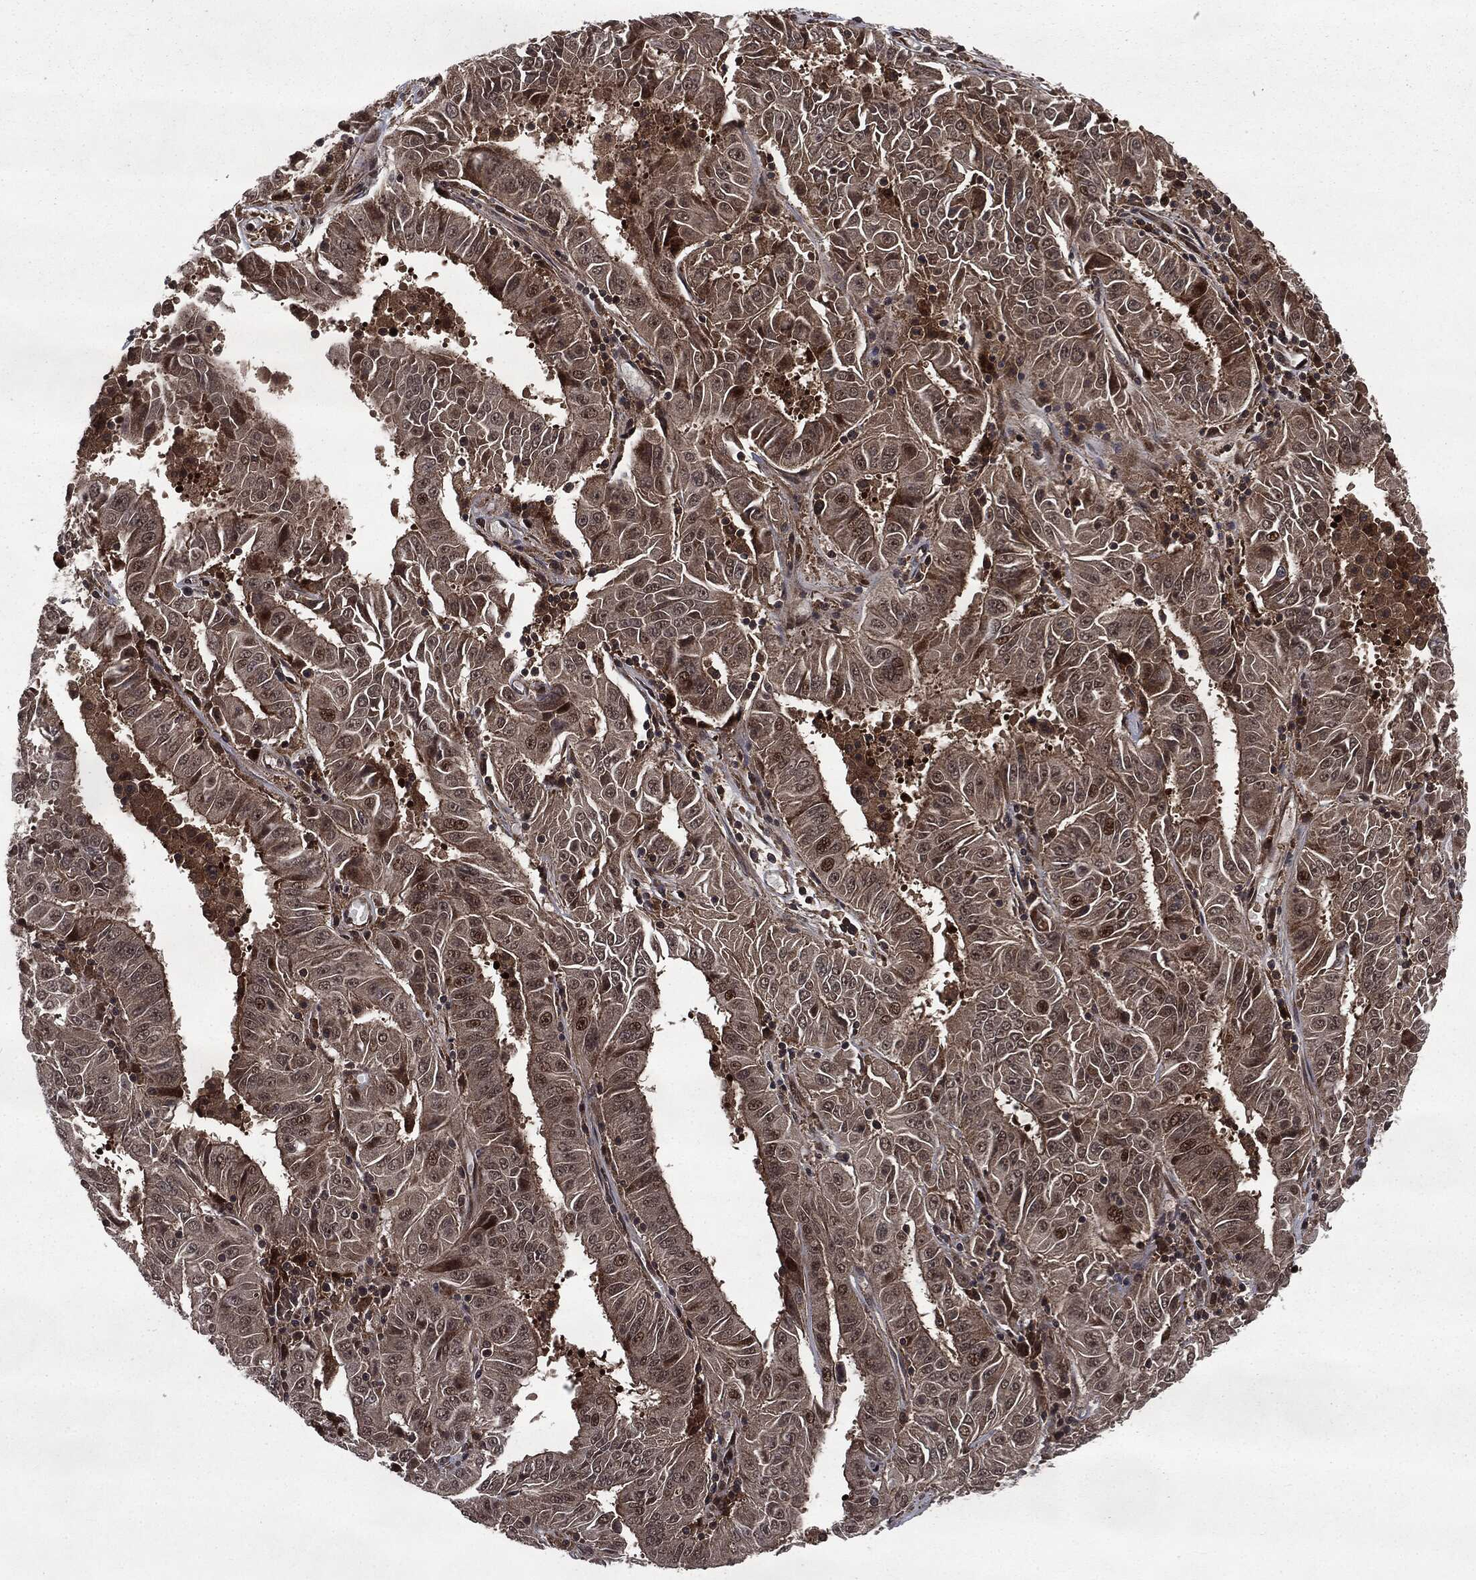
{"staining": {"intensity": "moderate", "quantity": ">75%", "location": "cytoplasmic/membranous,nuclear"}, "tissue": "pancreatic cancer", "cell_type": "Tumor cells", "image_type": "cancer", "snomed": [{"axis": "morphology", "description": "Adenocarcinoma, NOS"}, {"axis": "topography", "description": "Pancreas"}], "caption": "This is a micrograph of IHC staining of pancreatic adenocarcinoma, which shows moderate expression in the cytoplasmic/membranous and nuclear of tumor cells.", "gene": "STAU2", "patient": {"sex": "male", "age": 63}}